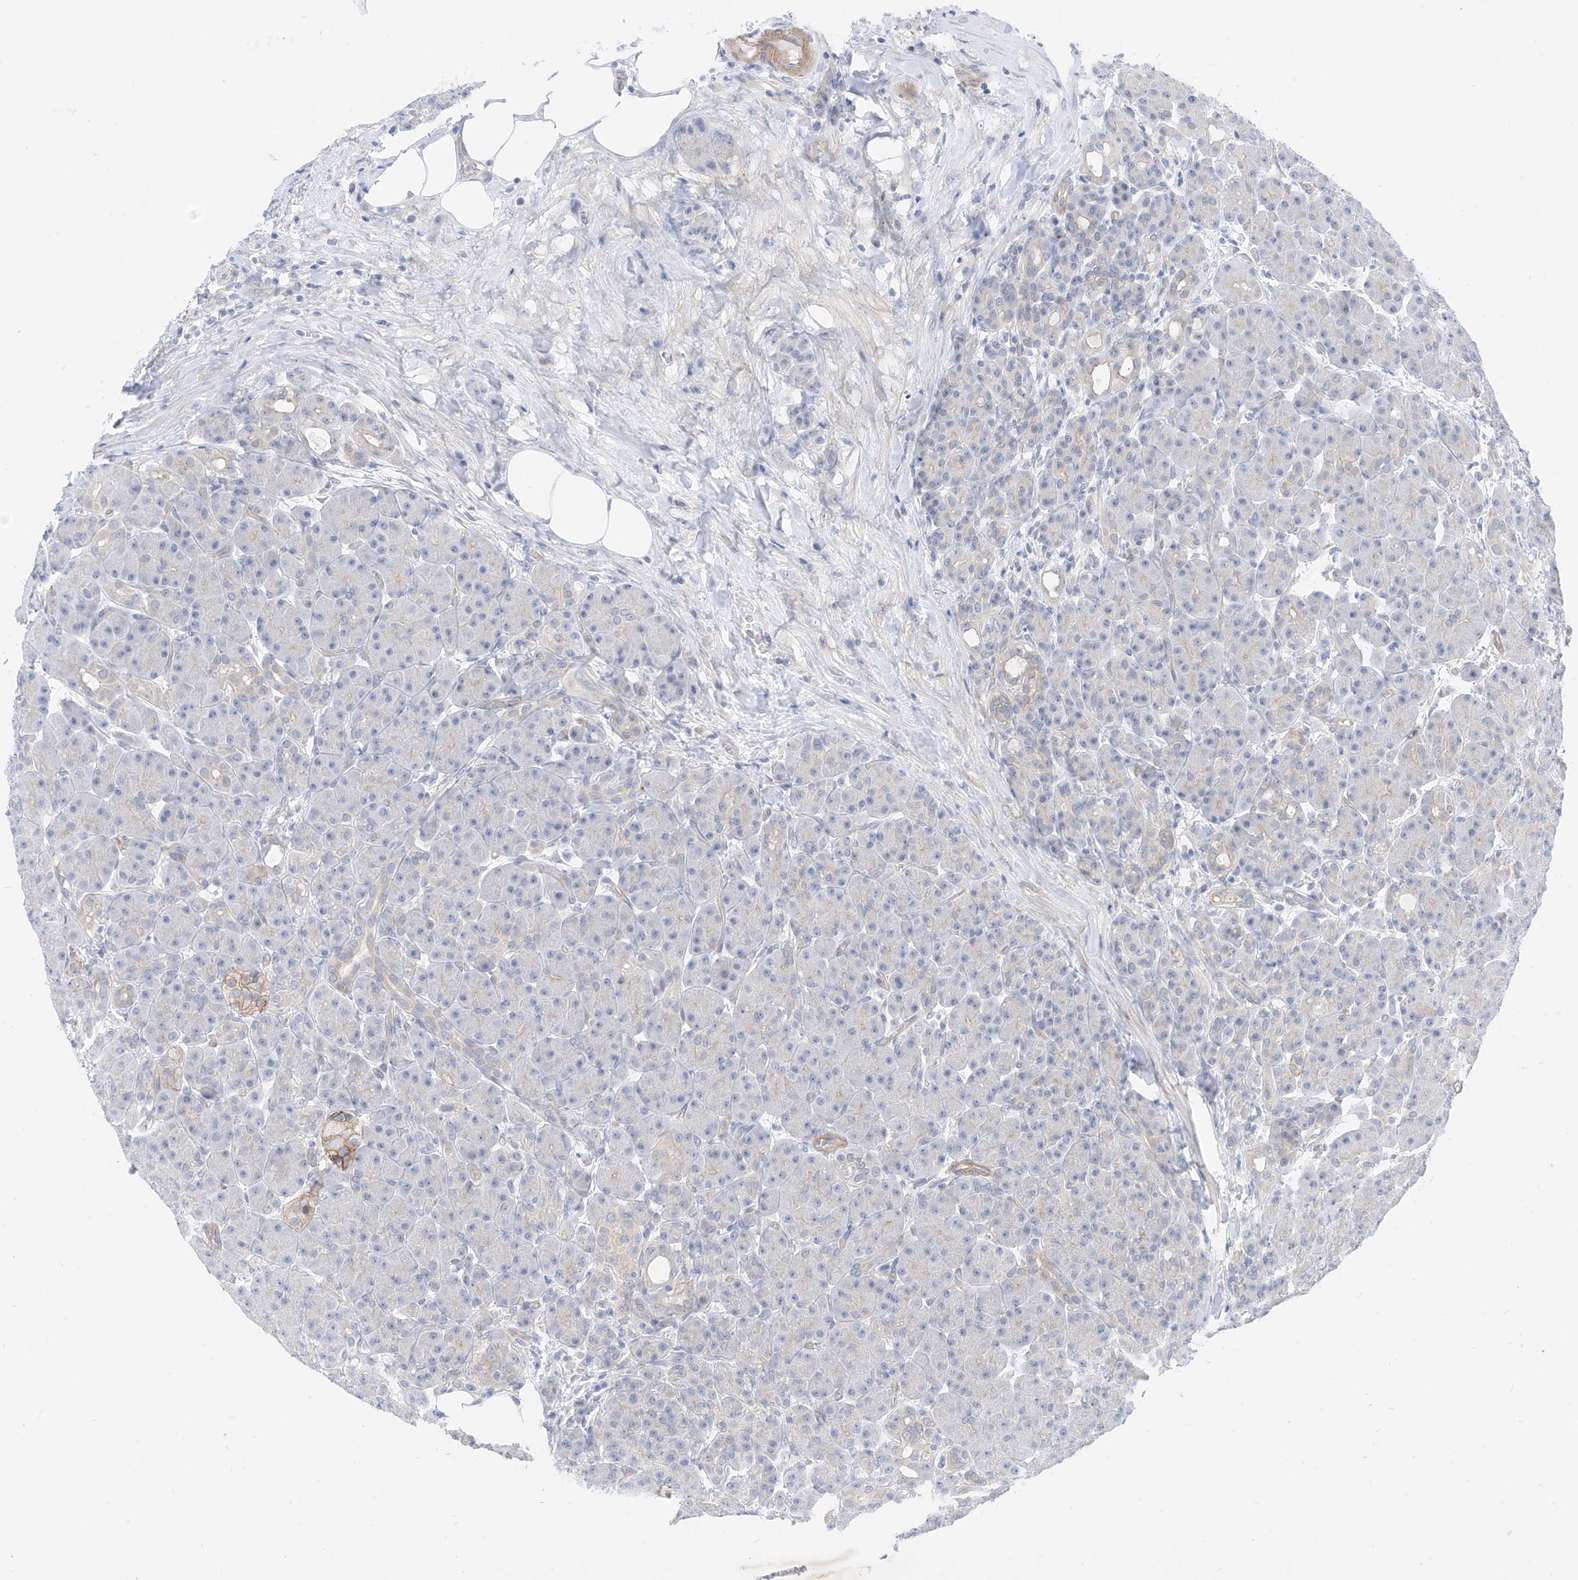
{"staining": {"intensity": "negative", "quantity": "none", "location": "none"}, "tissue": "pancreas", "cell_type": "Exocrine glandular cells", "image_type": "normal", "snomed": [{"axis": "morphology", "description": "Normal tissue, NOS"}, {"axis": "topography", "description": "Pancreas"}], "caption": "The histopathology image exhibits no staining of exocrine glandular cells in normal pancreas.", "gene": "ABLIM2", "patient": {"sex": "male", "age": 63}}